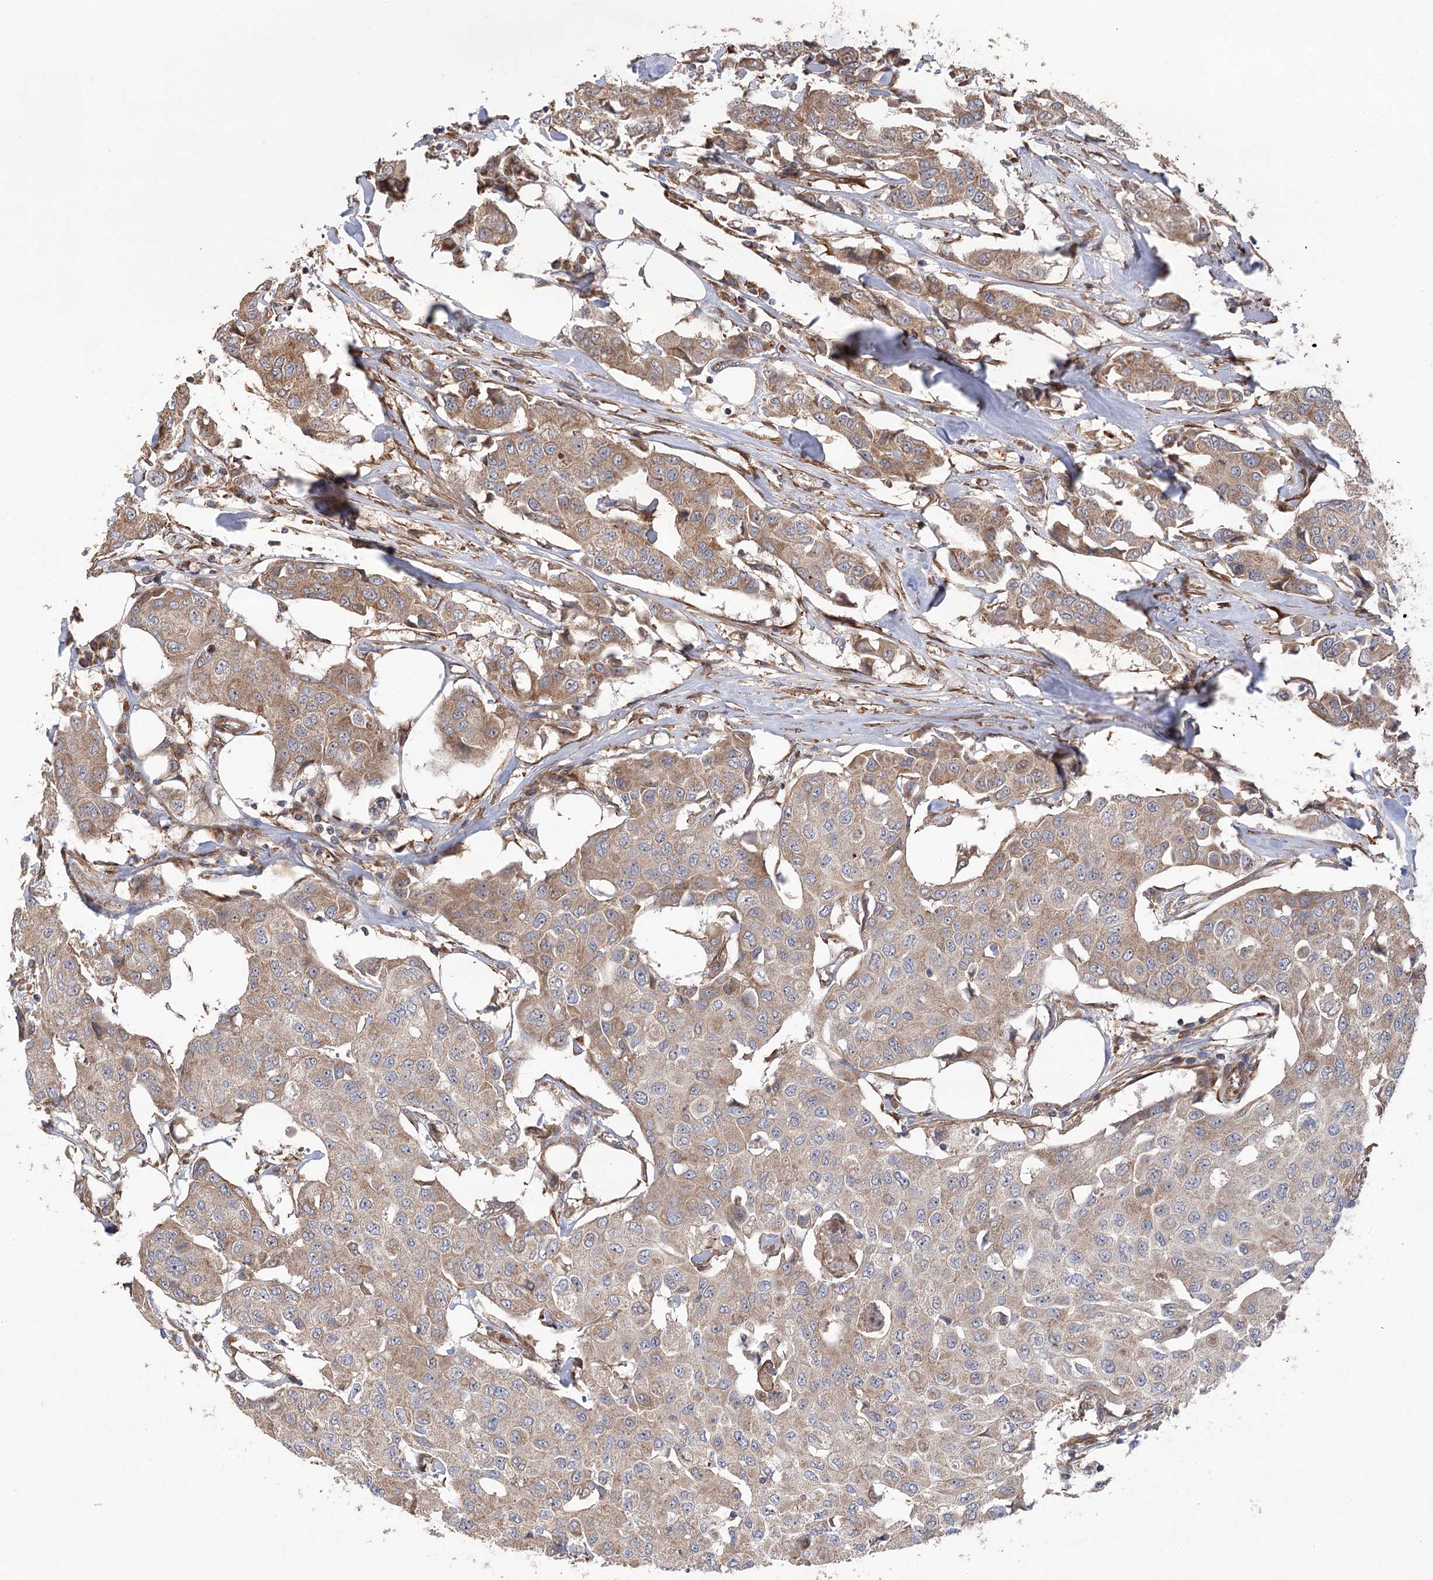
{"staining": {"intensity": "moderate", "quantity": ">75%", "location": "cytoplasmic/membranous"}, "tissue": "breast cancer", "cell_type": "Tumor cells", "image_type": "cancer", "snomed": [{"axis": "morphology", "description": "Duct carcinoma"}, {"axis": "topography", "description": "Breast"}], "caption": "Tumor cells display medium levels of moderate cytoplasmic/membranous positivity in about >75% of cells in breast invasive ductal carcinoma.", "gene": "RWDD4", "patient": {"sex": "female", "age": 80}}